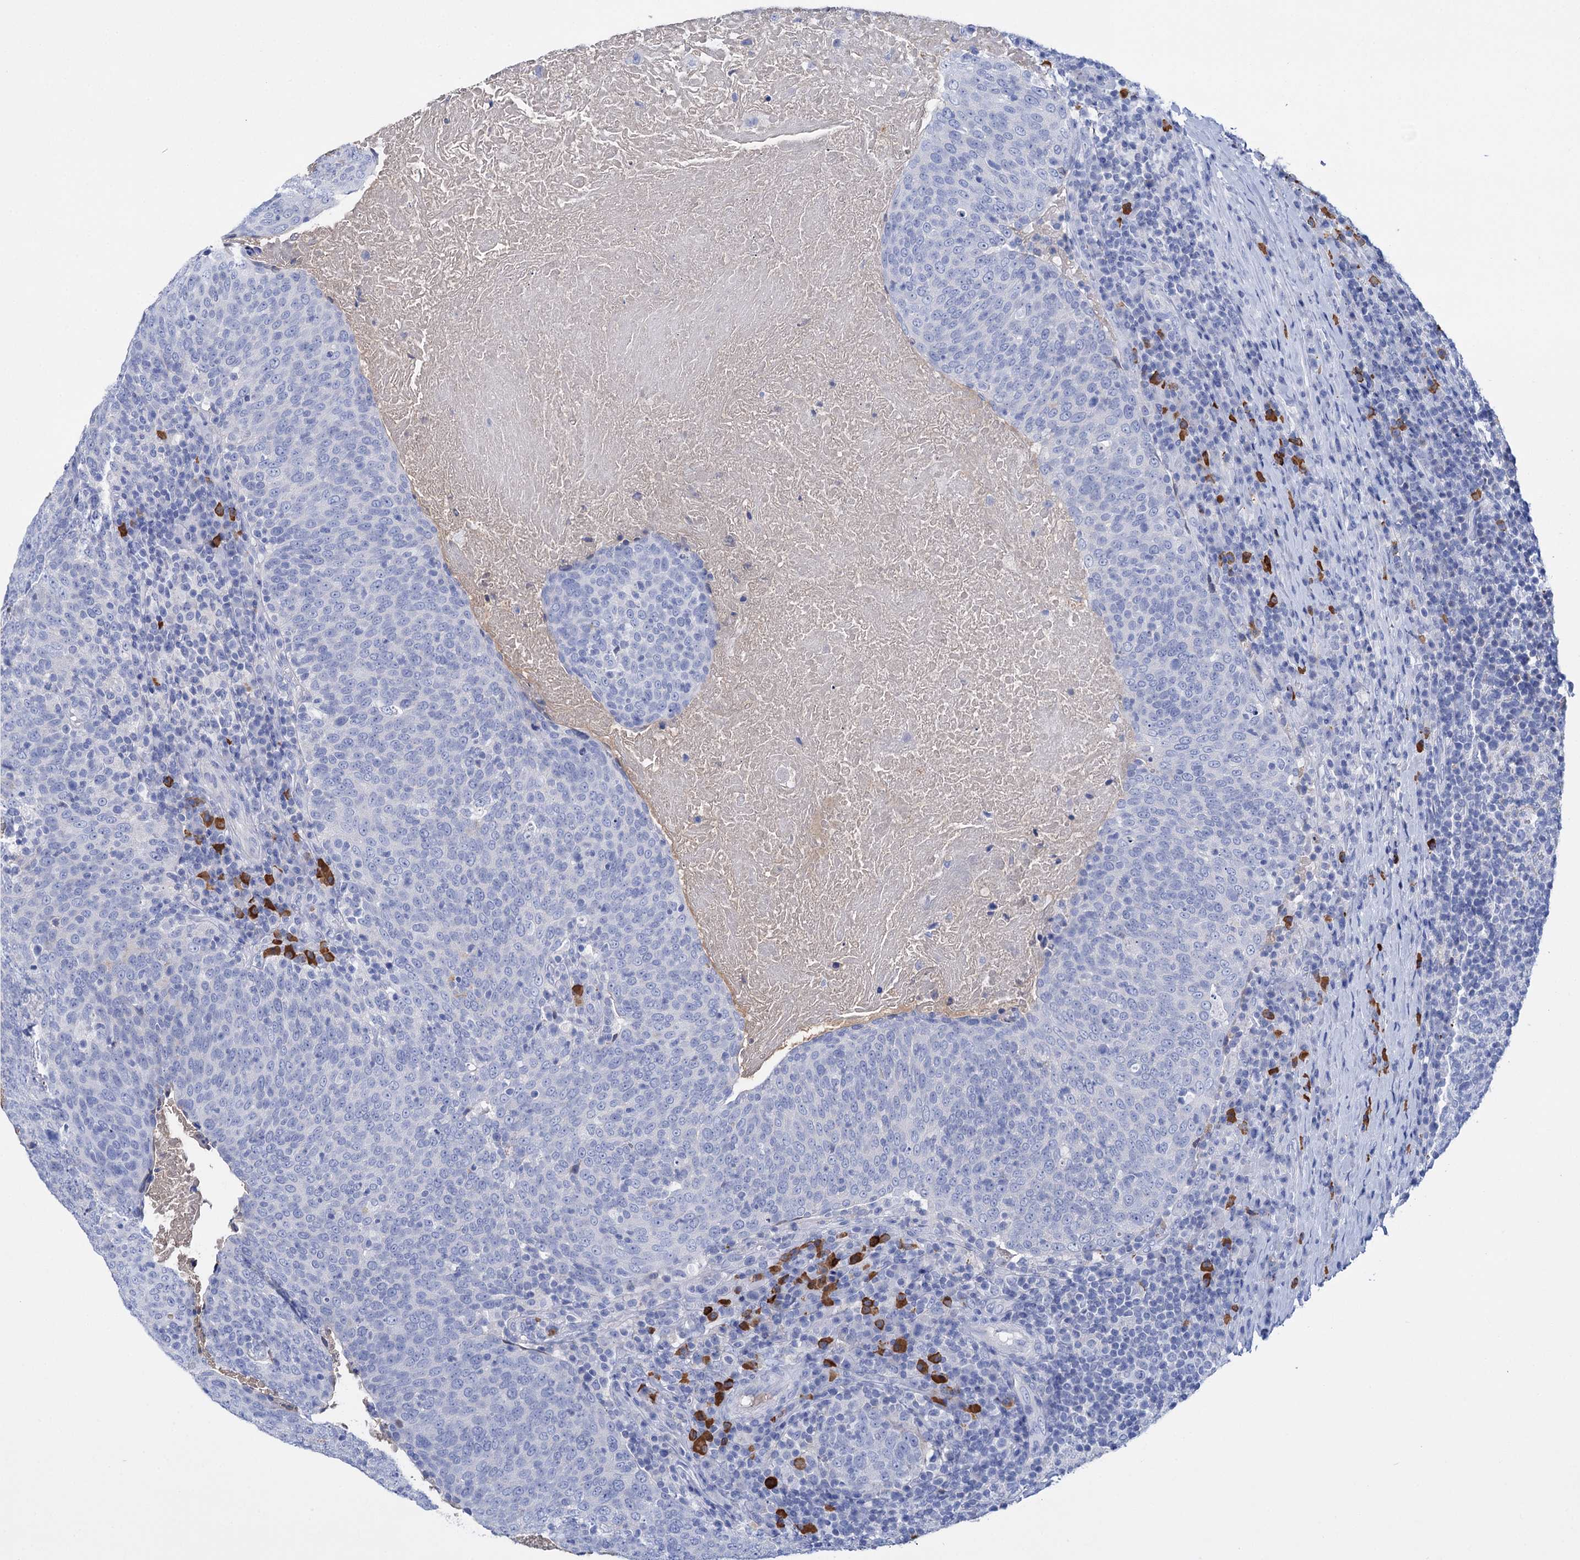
{"staining": {"intensity": "negative", "quantity": "none", "location": "none"}, "tissue": "head and neck cancer", "cell_type": "Tumor cells", "image_type": "cancer", "snomed": [{"axis": "morphology", "description": "Squamous cell carcinoma, NOS"}, {"axis": "morphology", "description": "Squamous cell carcinoma, metastatic, NOS"}, {"axis": "topography", "description": "Lymph node"}, {"axis": "topography", "description": "Head-Neck"}], "caption": "Head and neck squamous cell carcinoma stained for a protein using immunohistochemistry (IHC) reveals no positivity tumor cells.", "gene": "FBXW12", "patient": {"sex": "male", "age": 62}}